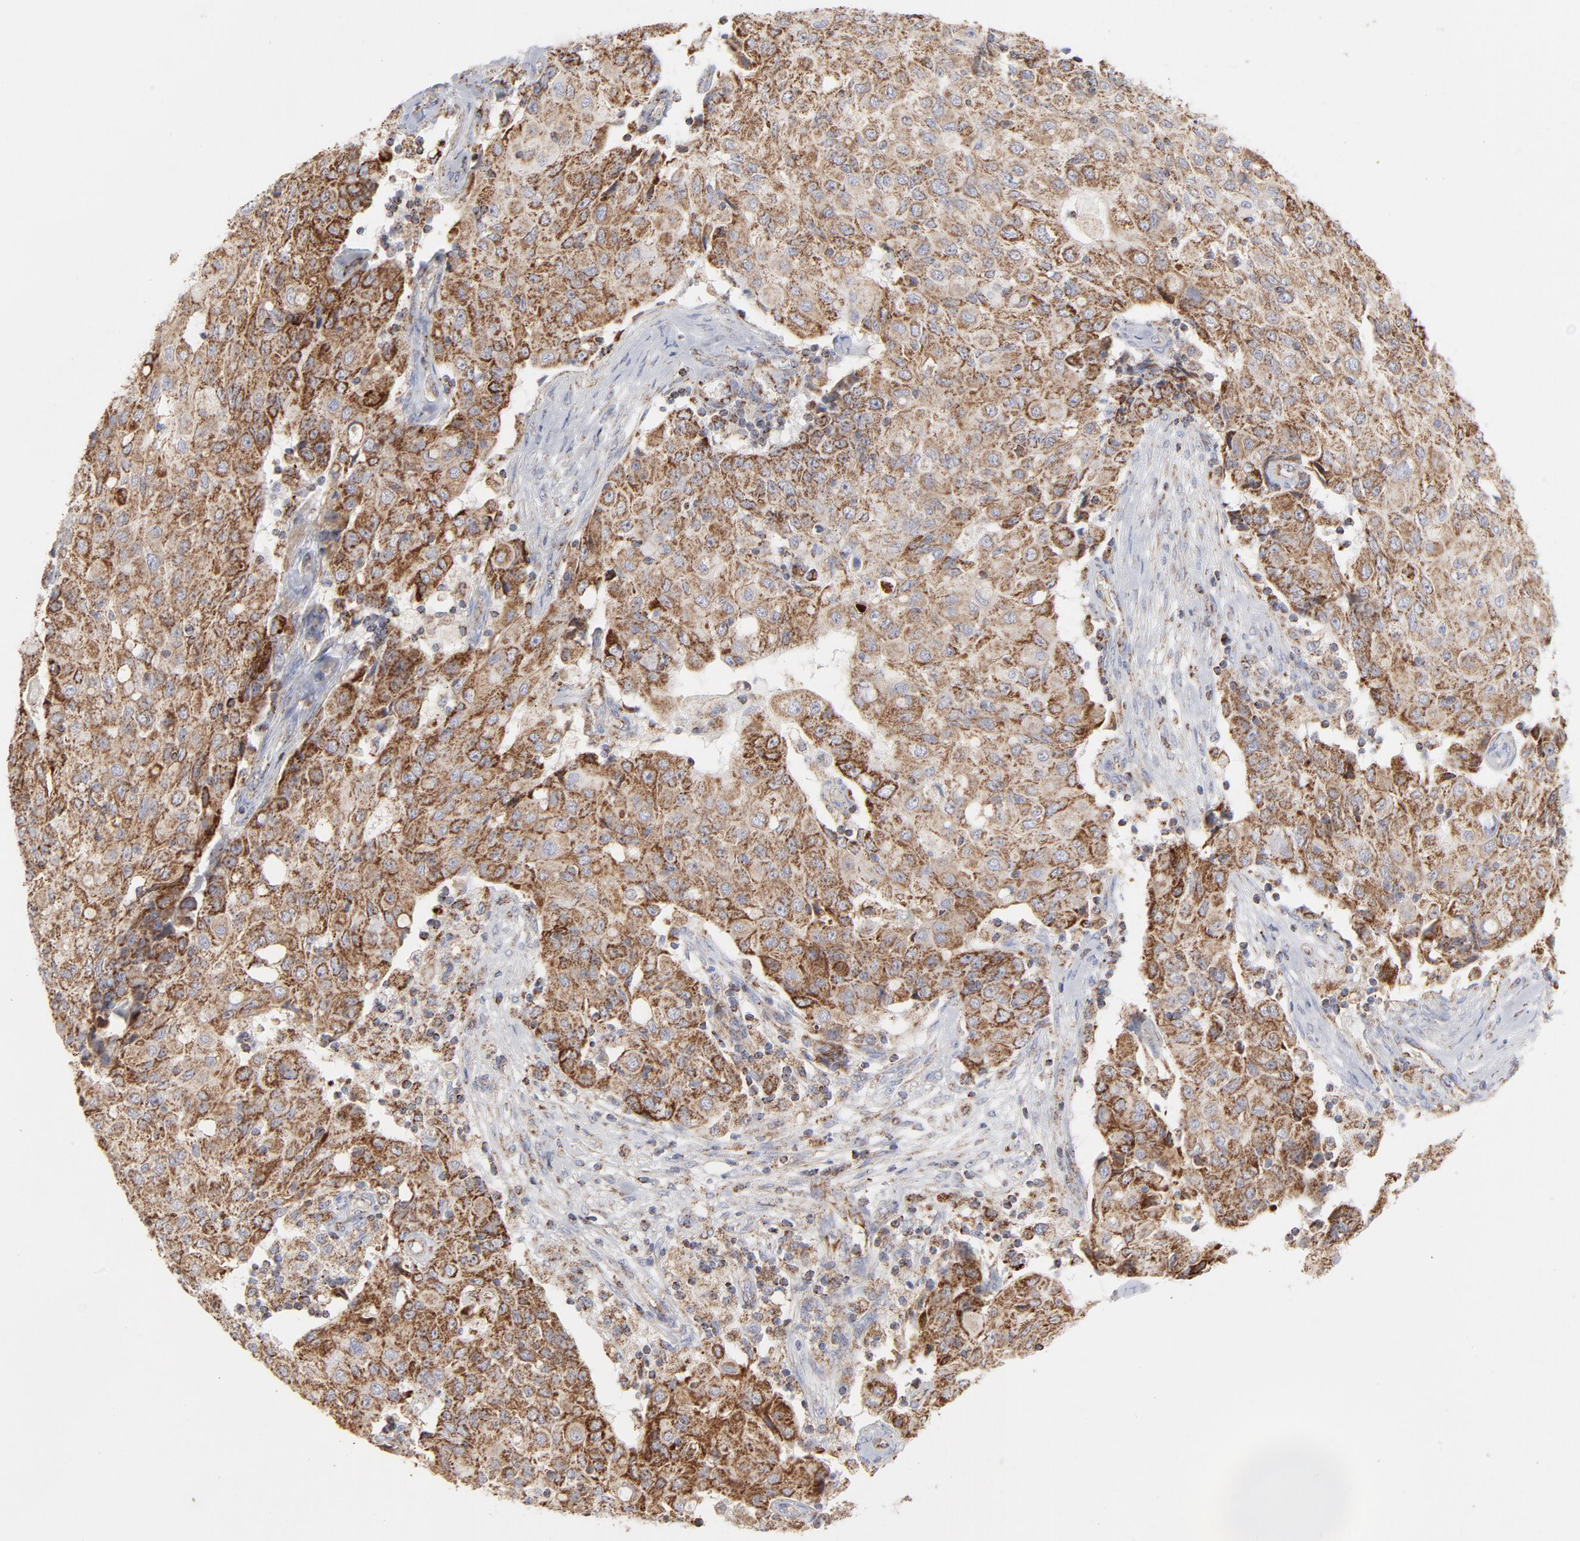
{"staining": {"intensity": "strong", "quantity": ">75%", "location": "cytoplasmic/membranous"}, "tissue": "ovarian cancer", "cell_type": "Tumor cells", "image_type": "cancer", "snomed": [{"axis": "morphology", "description": "Carcinoma, endometroid"}, {"axis": "topography", "description": "Ovary"}], "caption": "High-magnification brightfield microscopy of ovarian cancer stained with DAB (brown) and counterstained with hematoxylin (blue). tumor cells exhibit strong cytoplasmic/membranous expression is appreciated in about>75% of cells. (IHC, brightfield microscopy, high magnification).", "gene": "ASB3", "patient": {"sex": "female", "age": 42}}